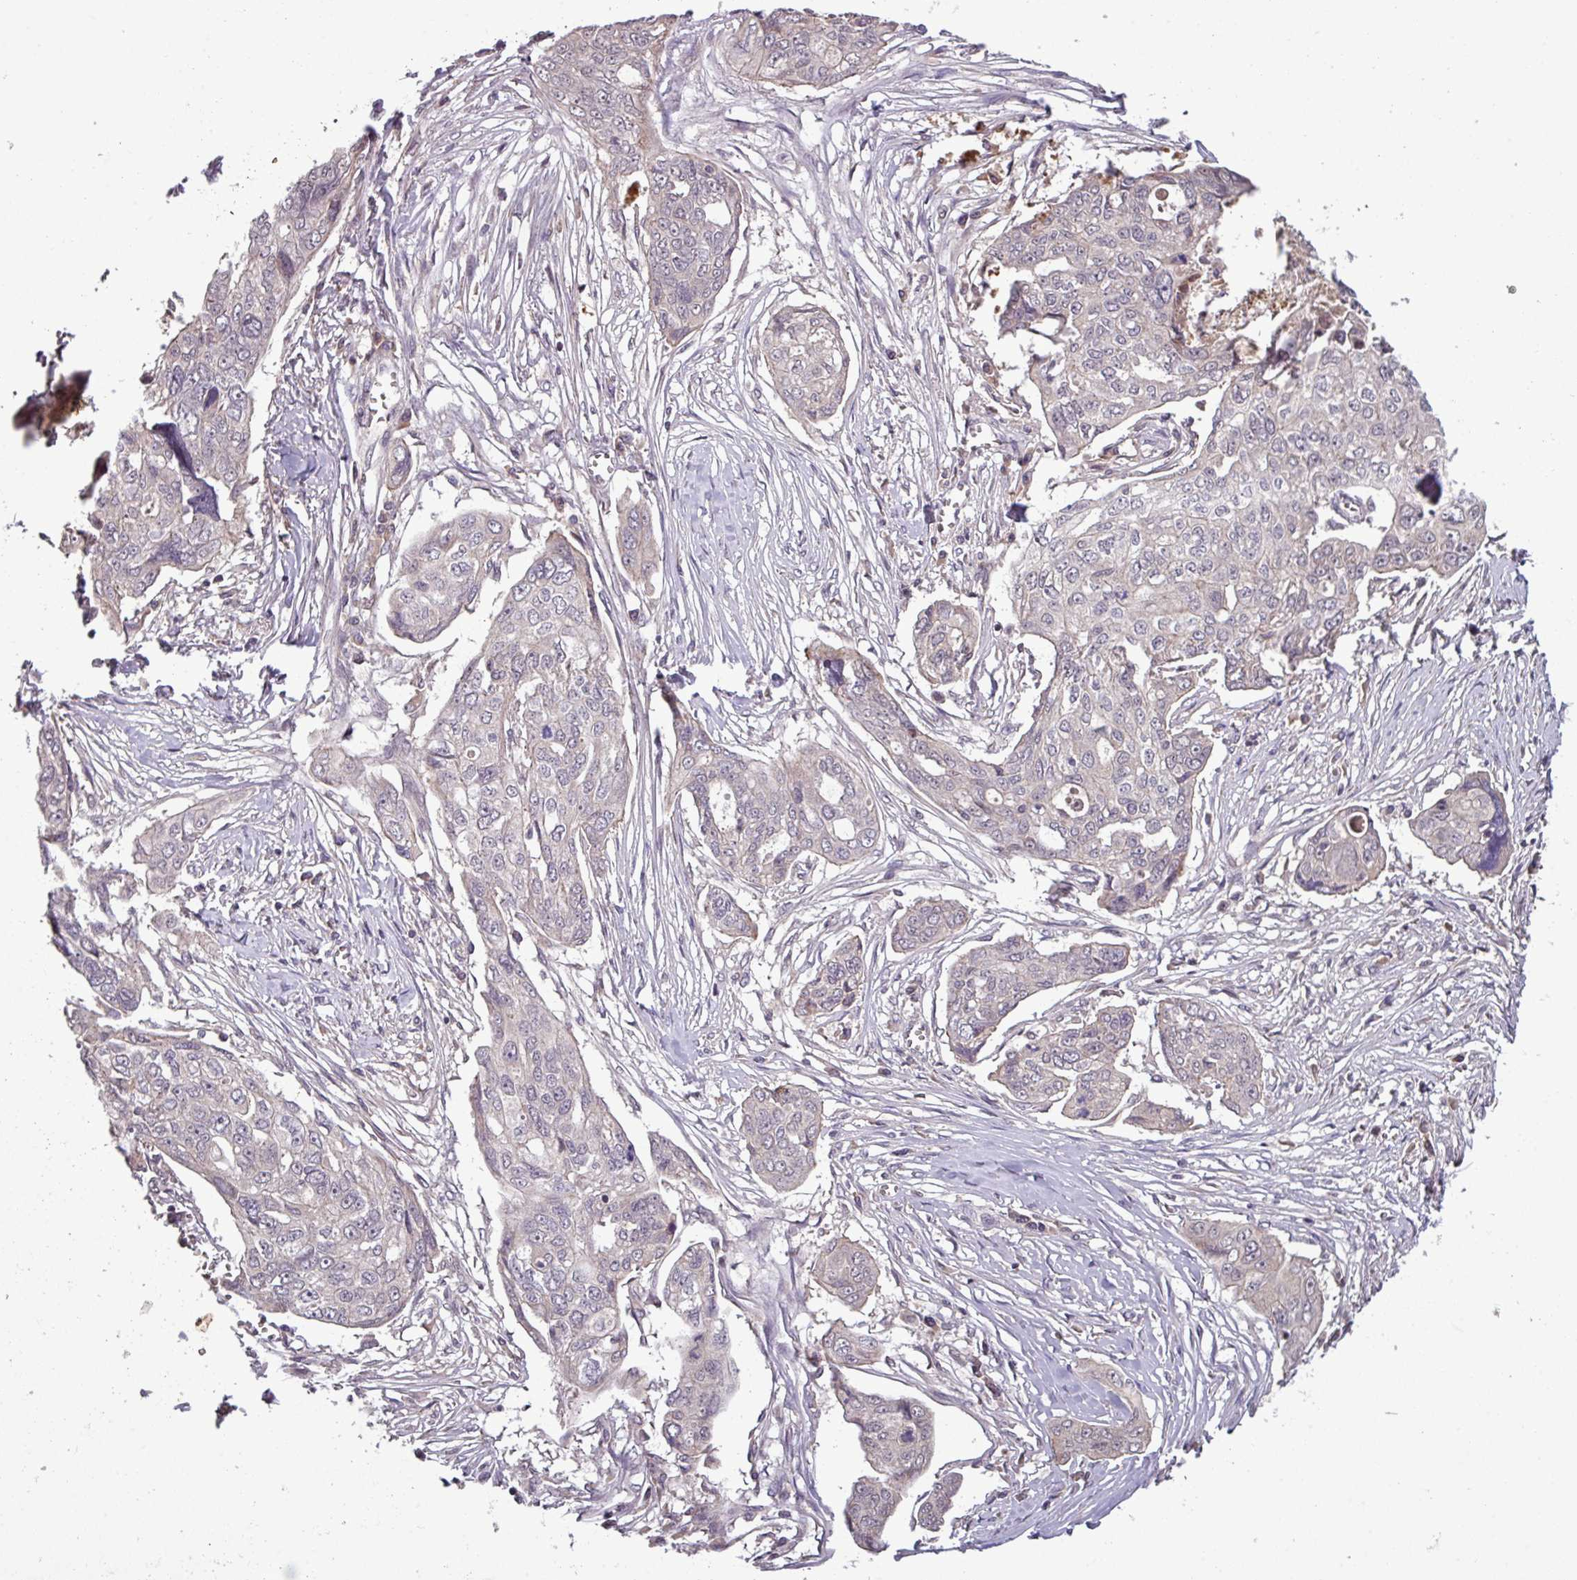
{"staining": {"intensity": "negative", "quantity": "none", "location": "none"}, "tissue": "ovarian cancer", "cell_type": "Tumor cells", "image_type": "cancer", "snomed": [{"axis": "morphology", "description": "Carcinoma, endometroid"}, {"axis": "topography", "description": "Ovary"}], "caption": "This micrograph is of ovarian cancer stained with immunohistochemistry to label a protein in brown with the nuclei are counter-stained blue. There is no positivity in tumor cells.", "gene": "NOB1", "patient": {"sex": "female", "age": 70}}